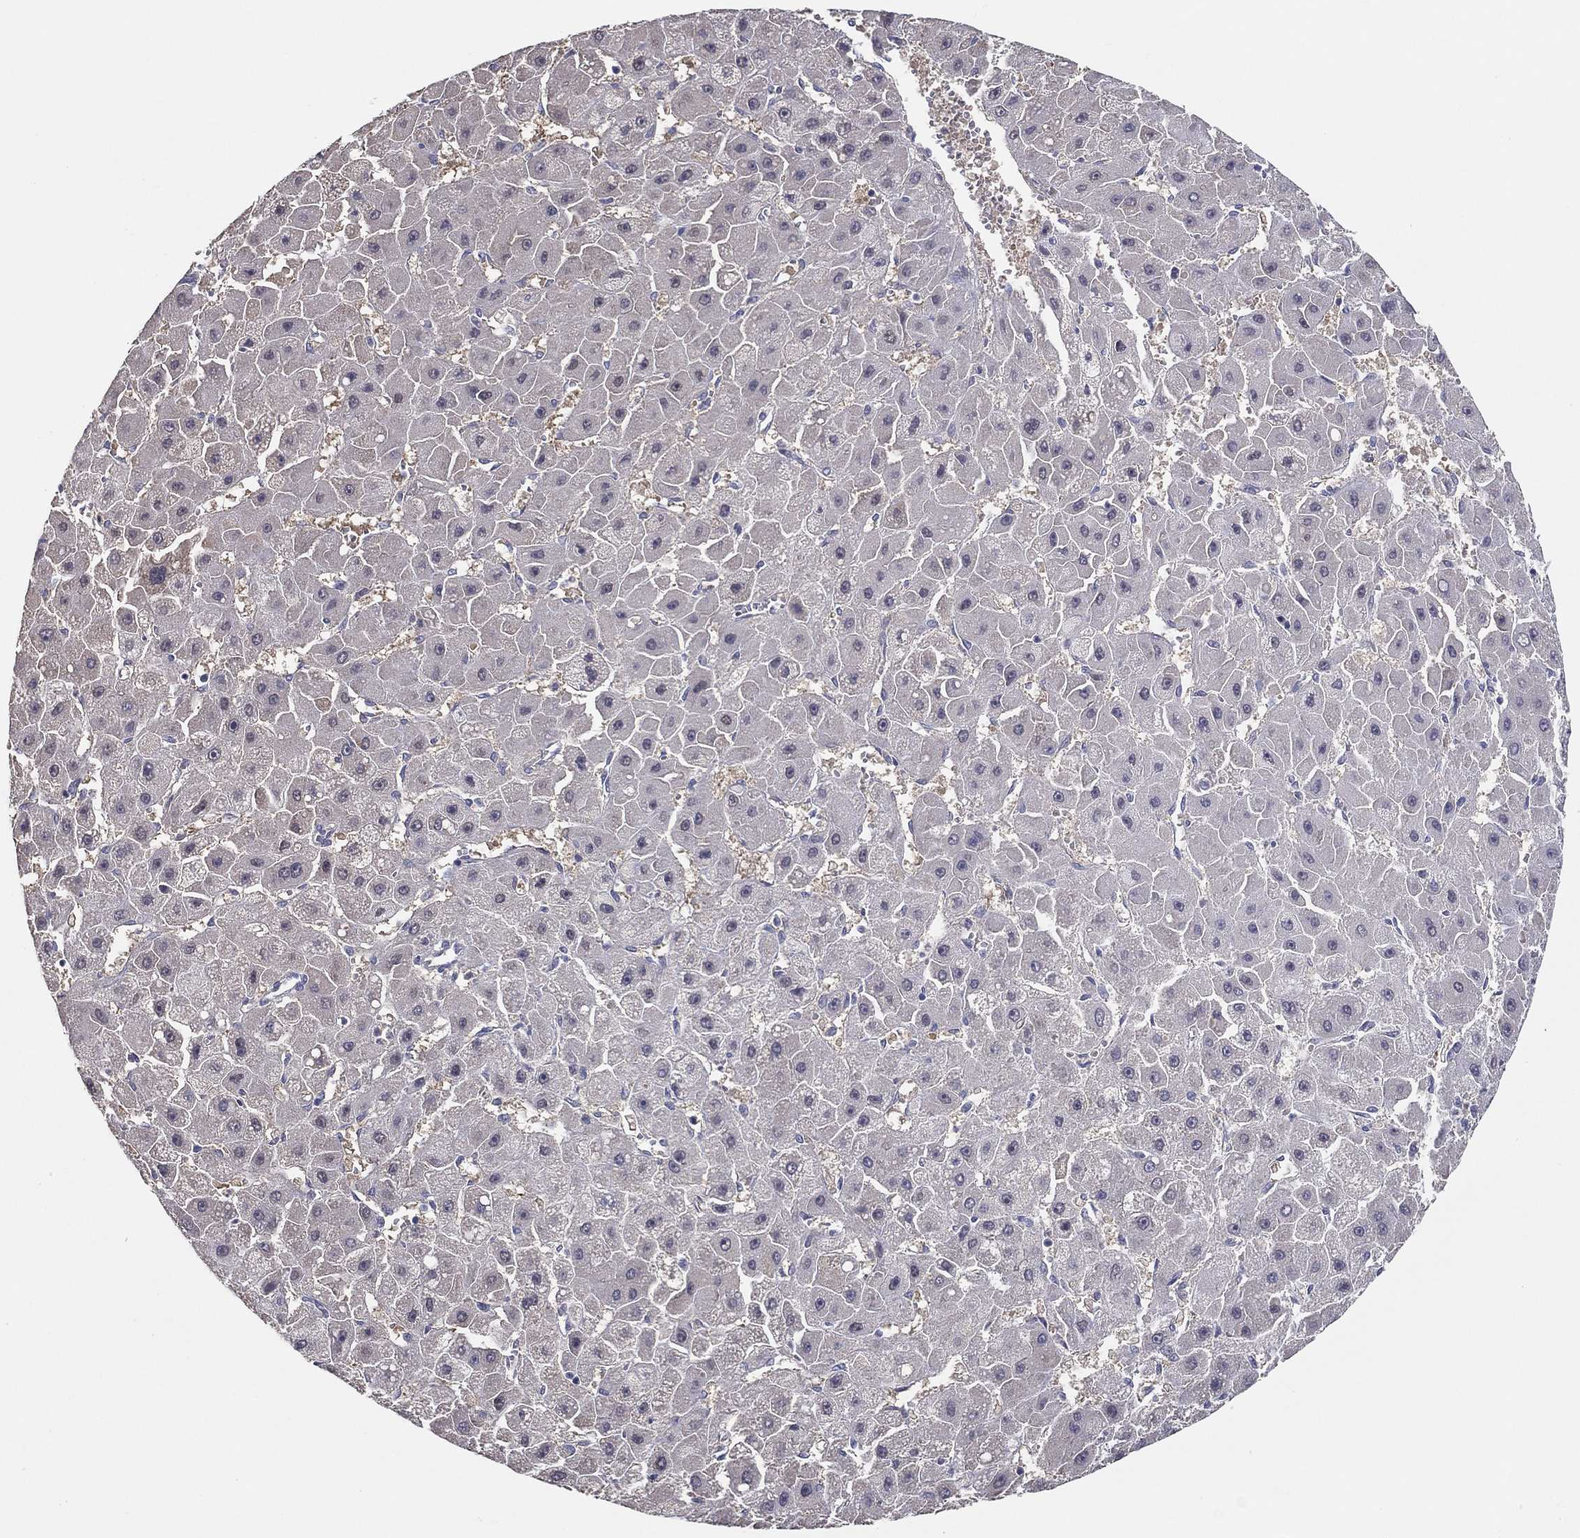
{"staining": {"intensity": "negative", "quantity": "none", "location": "none"}, "tissue": "liver cancer", "cell_type": "Tumor cells", "image_type": "cancer", "snomed": [{"axis": "morphology", "description": "Carcinoma, Hepatocellular, NOS"}, {"axis": "topography", "description": "Liver"}], "caption": "An image of liver hepatocellular carcinoma stained for a protein shows no brown staining in tumor cells.", "gene": "DOCK3", "patient": {"sex": "female", "age": 25}}